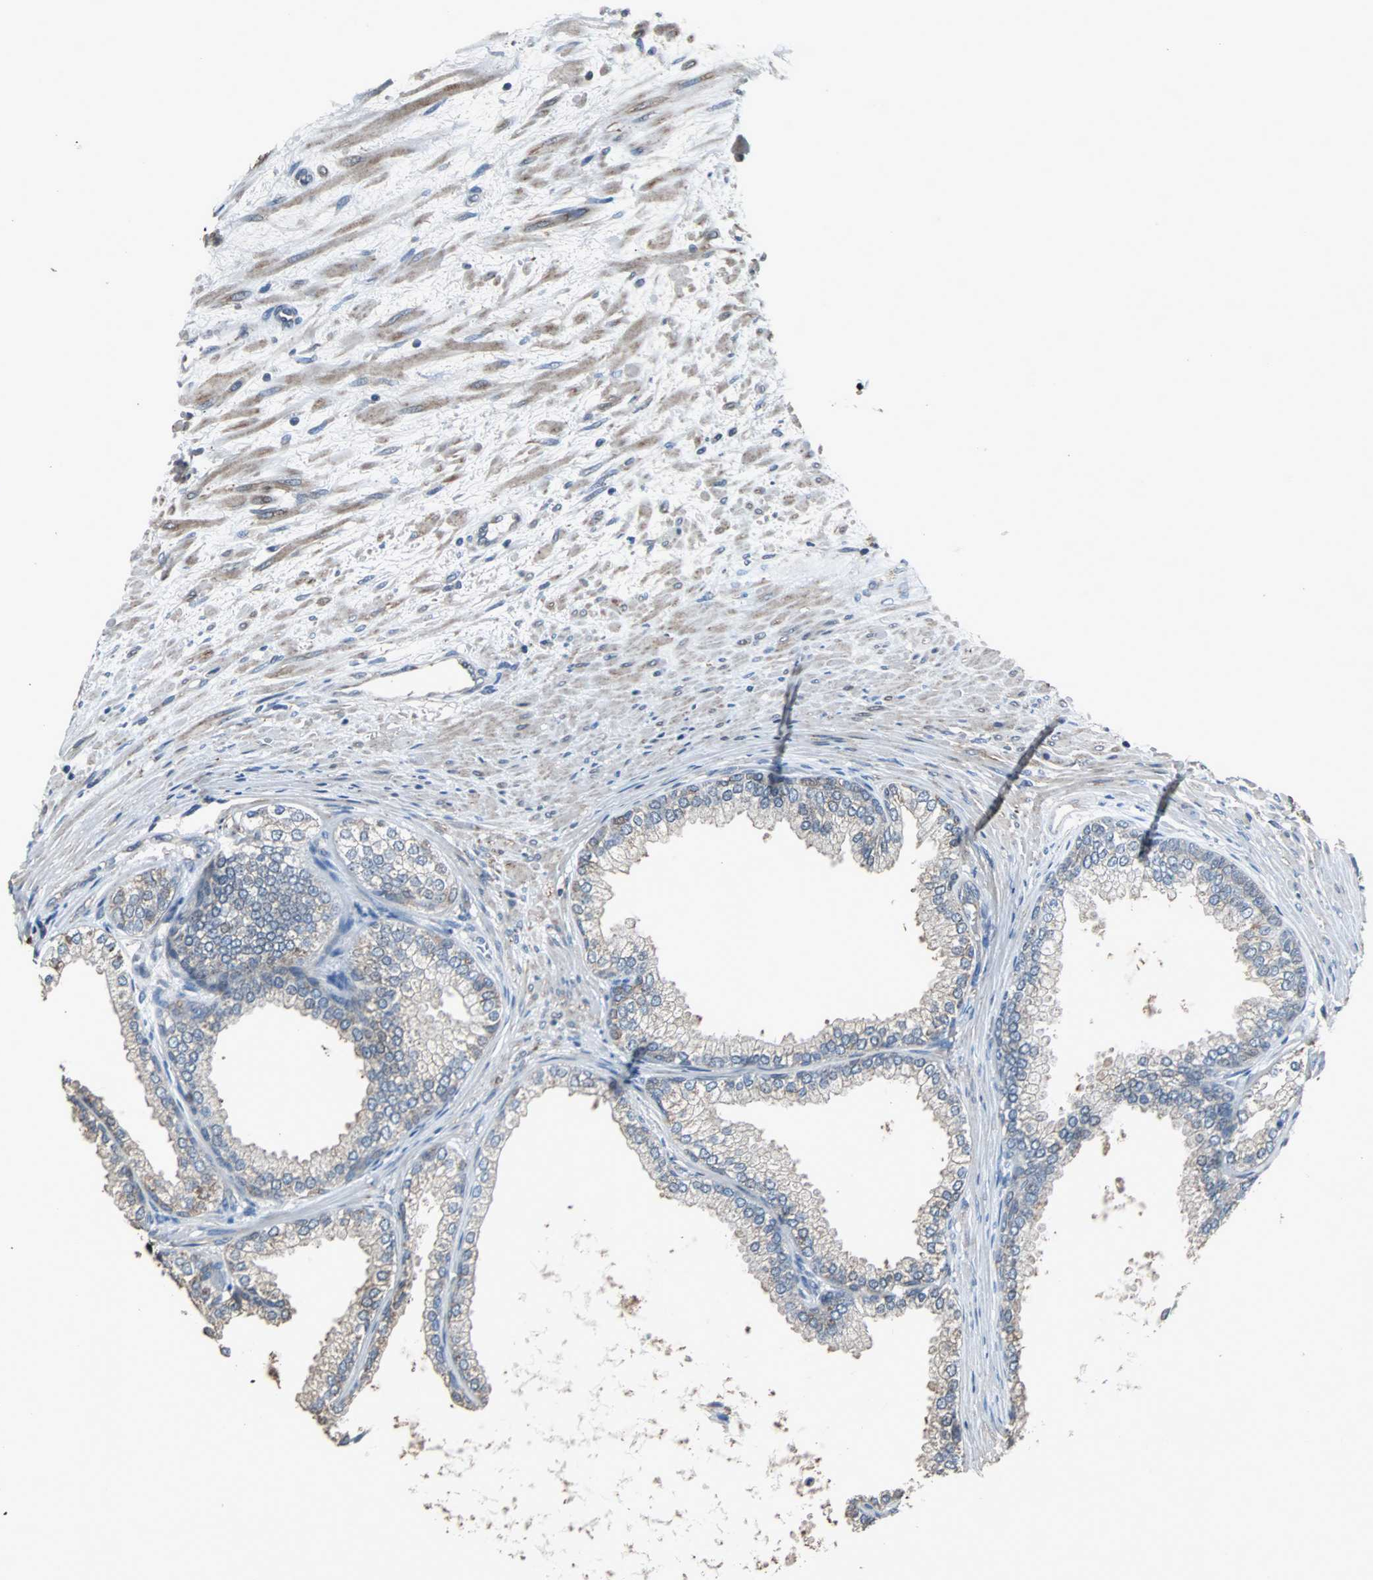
{"staining": {"intensity": "weak", "quantity": "<25%", "location": "cytoplasmic/membranous"}, "tissue": "prostate", "cell_type": "Glandular cells", "image_type": "normal", "snomed": [{"axis": "morphology", "description": "Normal tissue, NOS"}, {"axis": "topography", "description": "Prostate"}], "caption": "High magnification brightfield microscopy of benign prostate stained with DAB (brown) and counterstained with hematoxylin (blue): glandular cells show no significant expression.", "gene": "SOS1", "patient": {"sex": "male", "age": 76}}